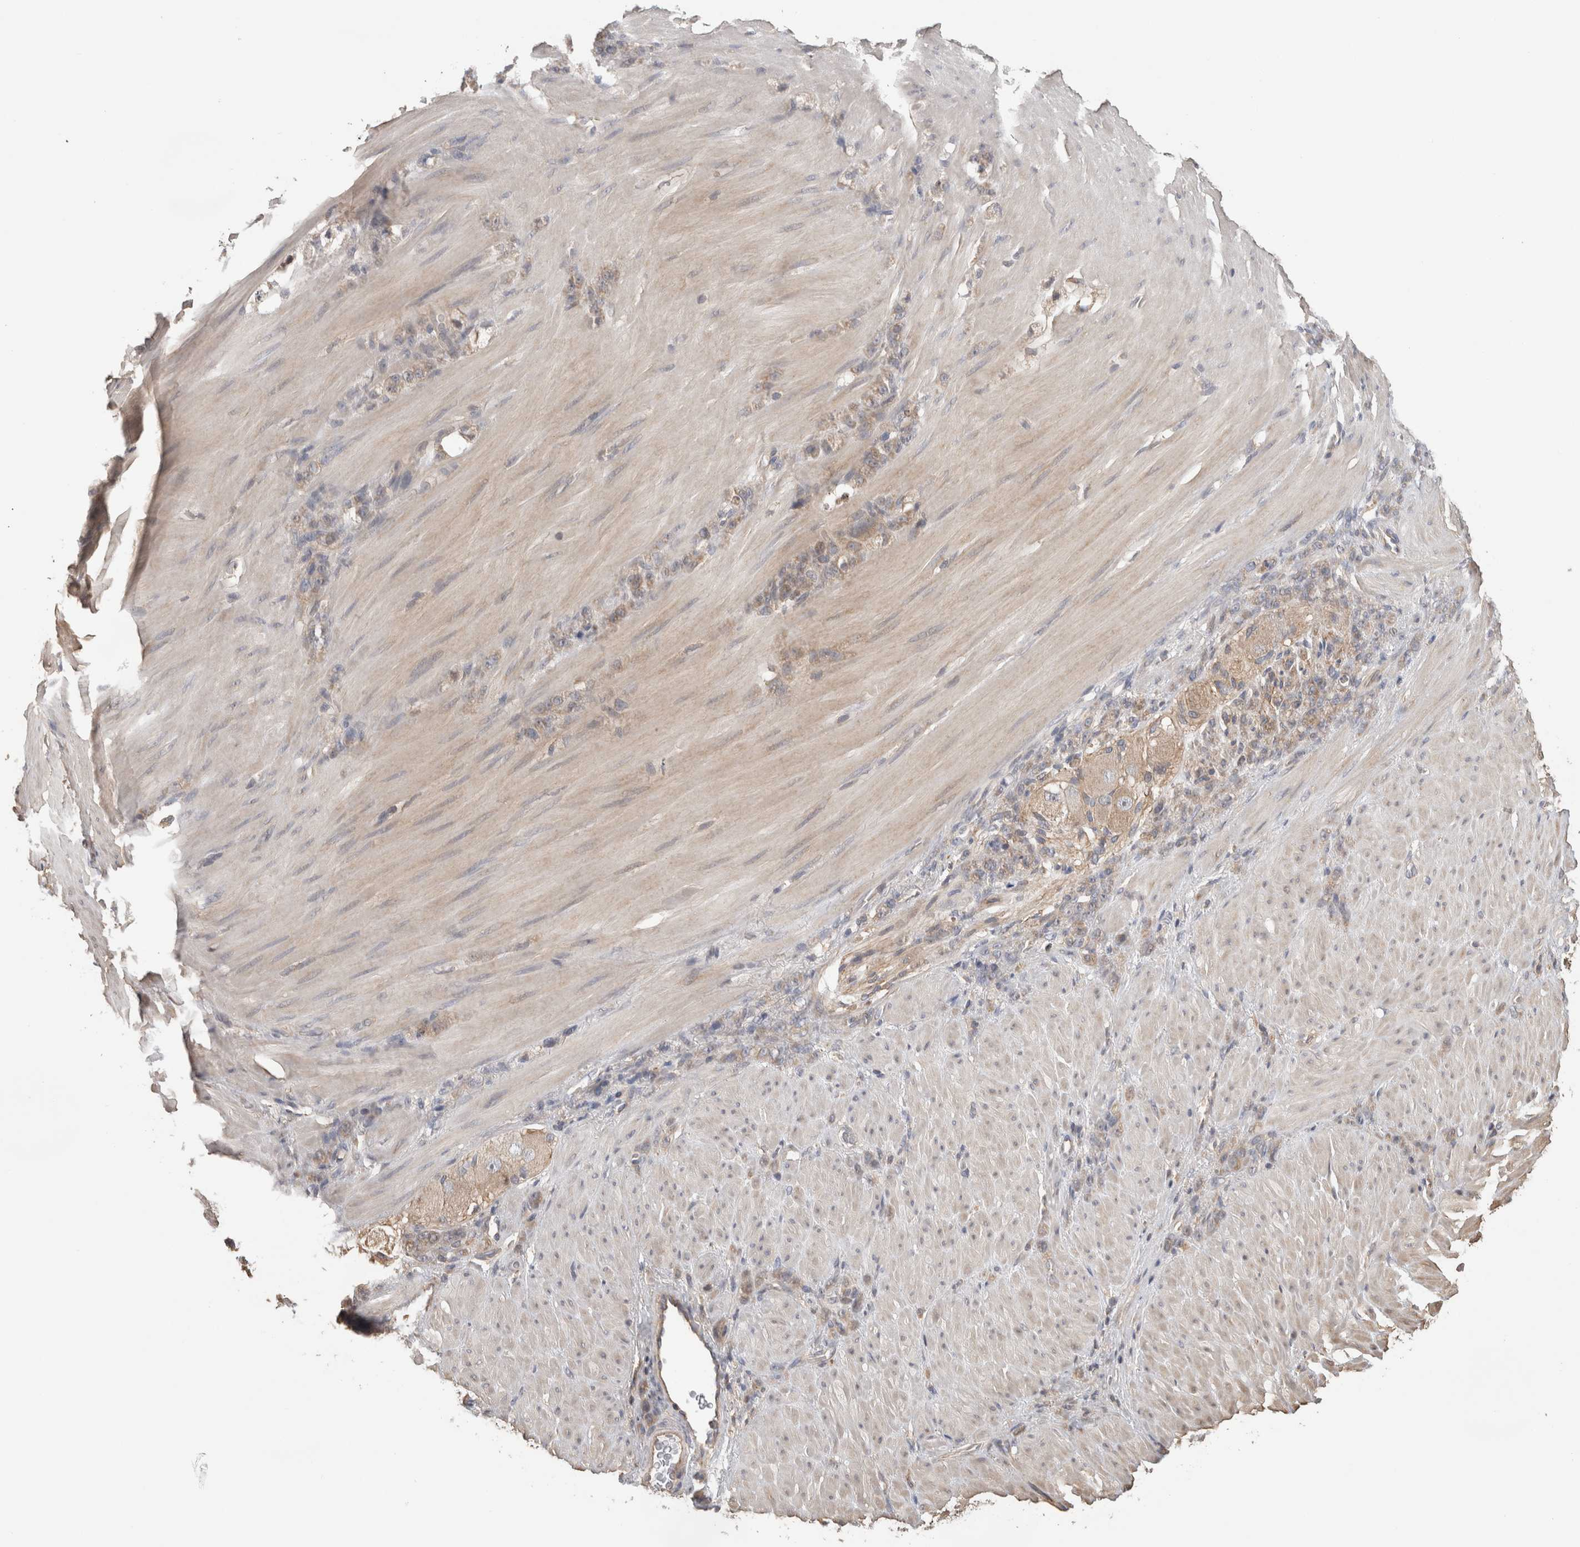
{"staining": {"intensity": "weak", "quantity": "25%-75%", "location": "cytoplasmic/membranous"}, "tissue": "stomach cancer", "cell_type": "Tumor cells", "image_type": "cancer", "snomed": [{"axis": "morphology", "description": "Normal tissue, NOS"}, {"axis": "morphology", "description": "Adenocarcinoma, NOS"}, {"axis": "topography", "description": "Stomach"}], "caption": "Immunohistochemical staining of human stomach cancer exhibits low levels of weak cytoplasmic/membranous positivity in approximately 25%-75% of tumor cells.", "gene": "IMMP2L", "patient": {"sex": "male", "age": 82}}